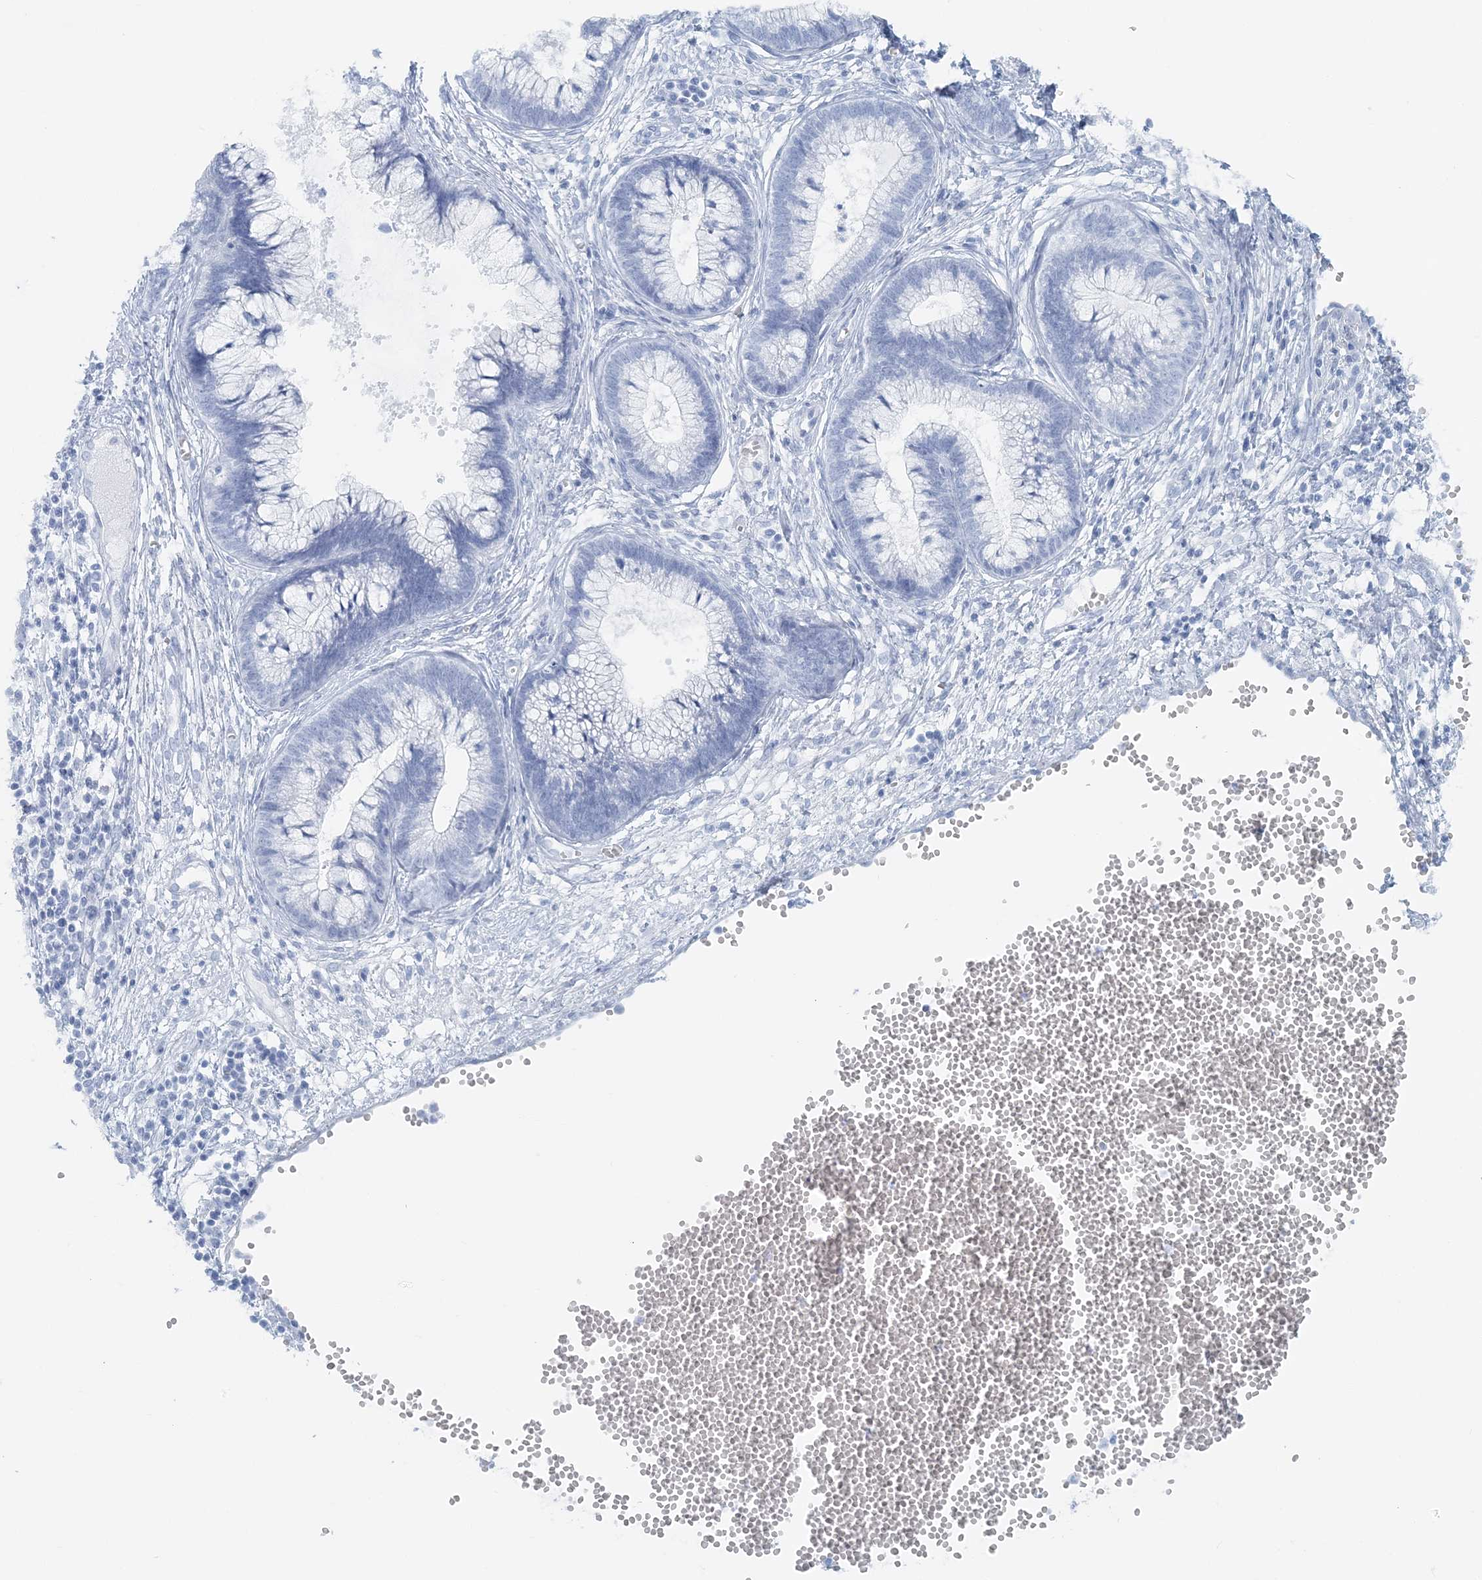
{"staining": {"intensity": "negative", "quantity": "none", "location": "none"}, "tissue": "cervical cancer", "cell_type": "Tumor cells", "image_type": "cancer", "snomed": [{"axis": "morphology", "description": "Adenocarcinoma, NOS"}, {"axis": "topography", "description": "Cervix"}], "caption": "Tumor cells show no significant protein positivity in cervical cancer.", "gene": "ATP11A", "patient": {"sex": "female", "age": 44}}